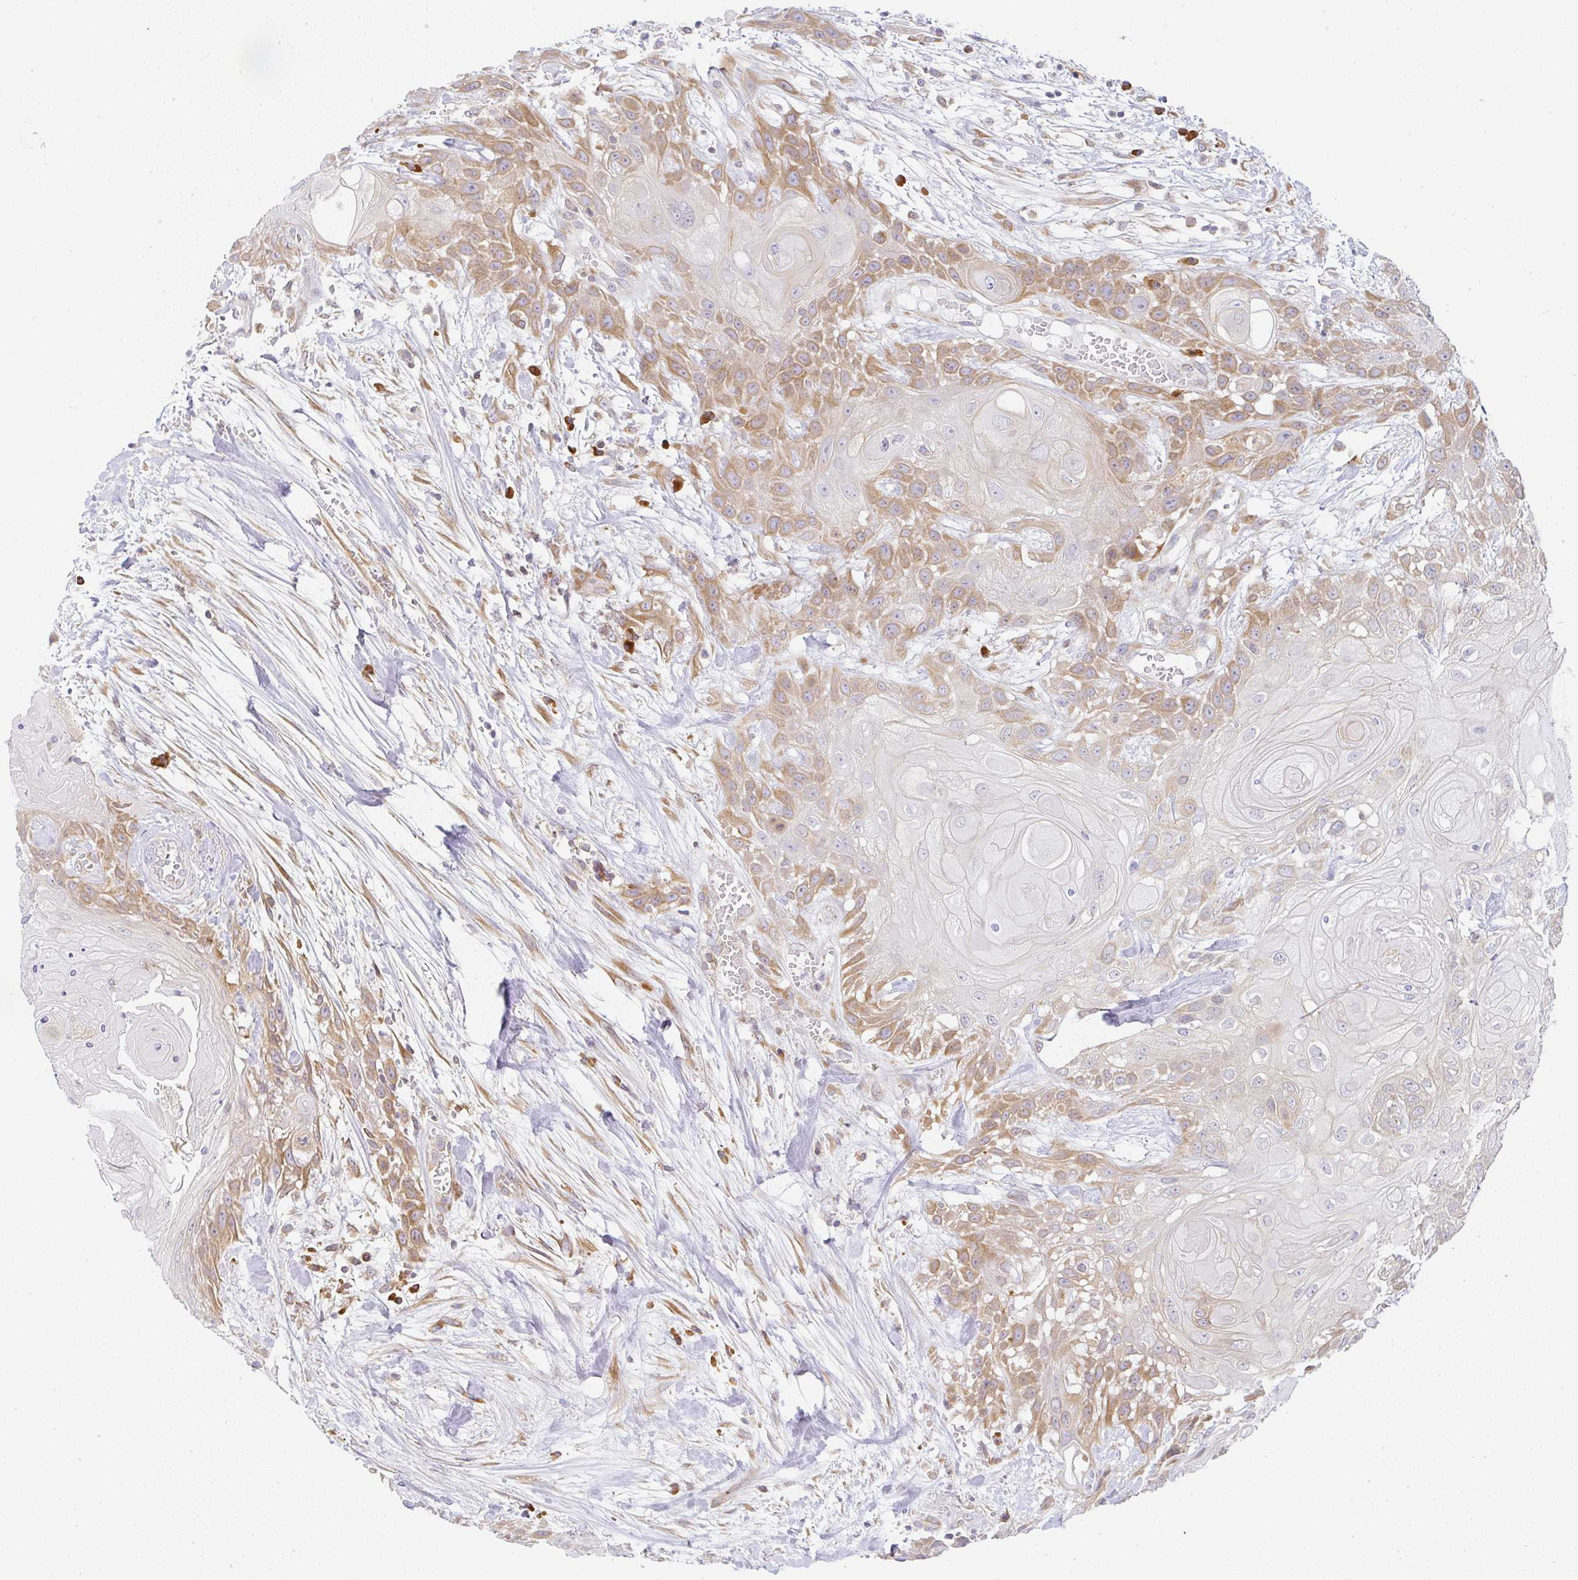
{"staining": {"intensity": "moderate", "quantity": "25%-75%", "location": "cytoplasmic/membranous"}, "tissue": "head and neck cancer", "cell_type": "Tumor cells", "image_type": "cancer", "snomed": [{"axis": "morphology", "description": "Squamous cell carcinoma, NOS"}, {"axis": "topography", "description": "Head-Neck"}], "caption": "Head and neck cancer (squamous cell carcinoma) stained with DAB (3,3'-diaminobenzidine) immunohistochemistry displays medium levels of moderate cytoplasmic/membranous positivity in approximately 25%-75% of tumor cells.", "gene": "DERL2", "patient": {"sex": "female", "age": 43}}